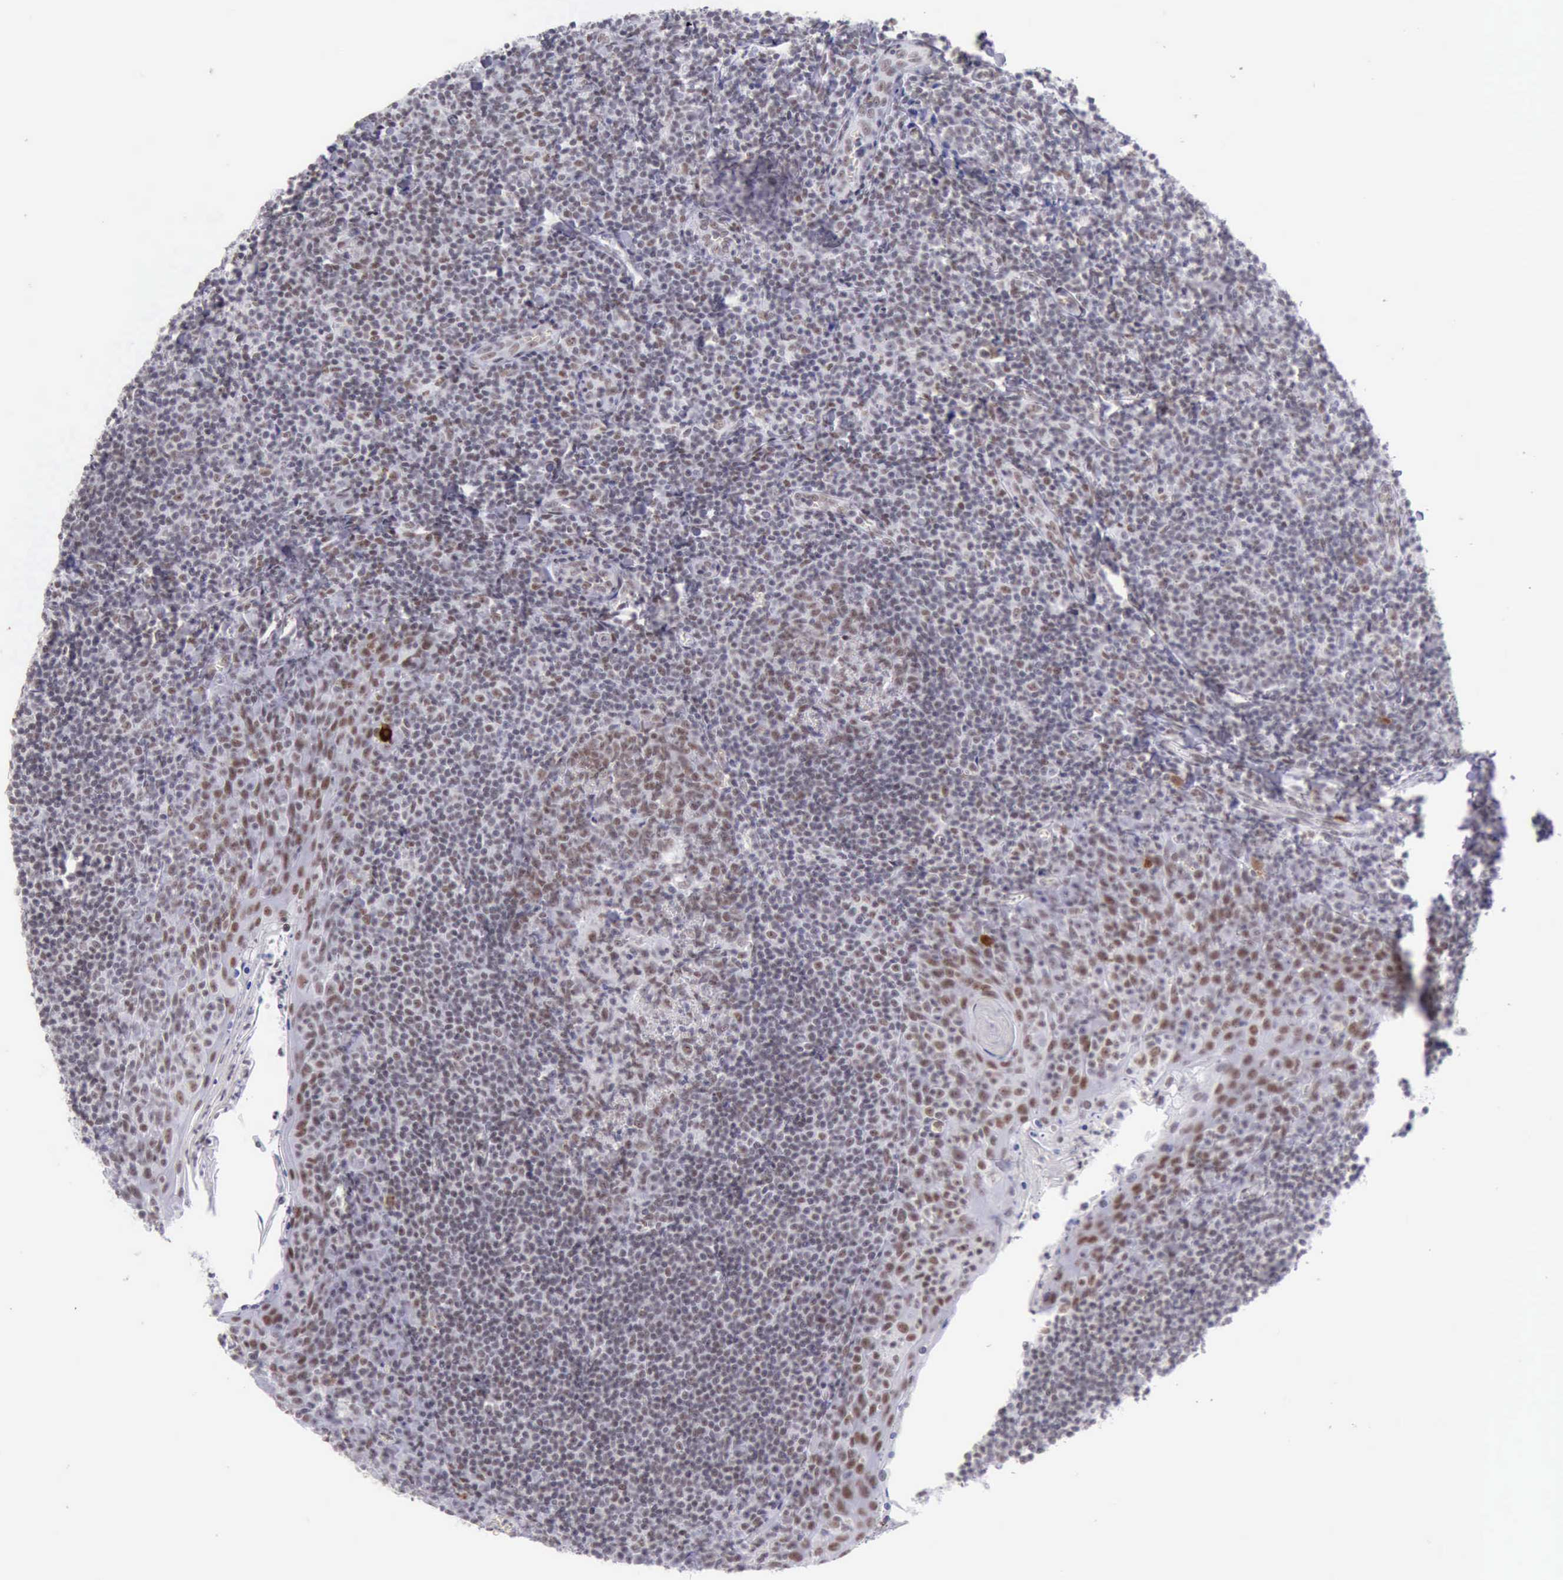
{"staining": {"intensity": "weak", "quantity": ">75%", "location": "nuclear"}, "tissue": "tonsil", "cell_type": "Germinal center cells", "image_type": "normal", "snomed": [{"axis": "morphology", "description": "Normal tissue, NOS"}, {"axis": "topography", "description": "Tonsil"}], "caption": "Approximately >75% of germinal center cells in unremarkable tonsil reveal weak nuclear protein expression as visualized by brown immunohistochemical staining.", "gene": "EP300", "patient": {"sex": "male", "age": 31}}